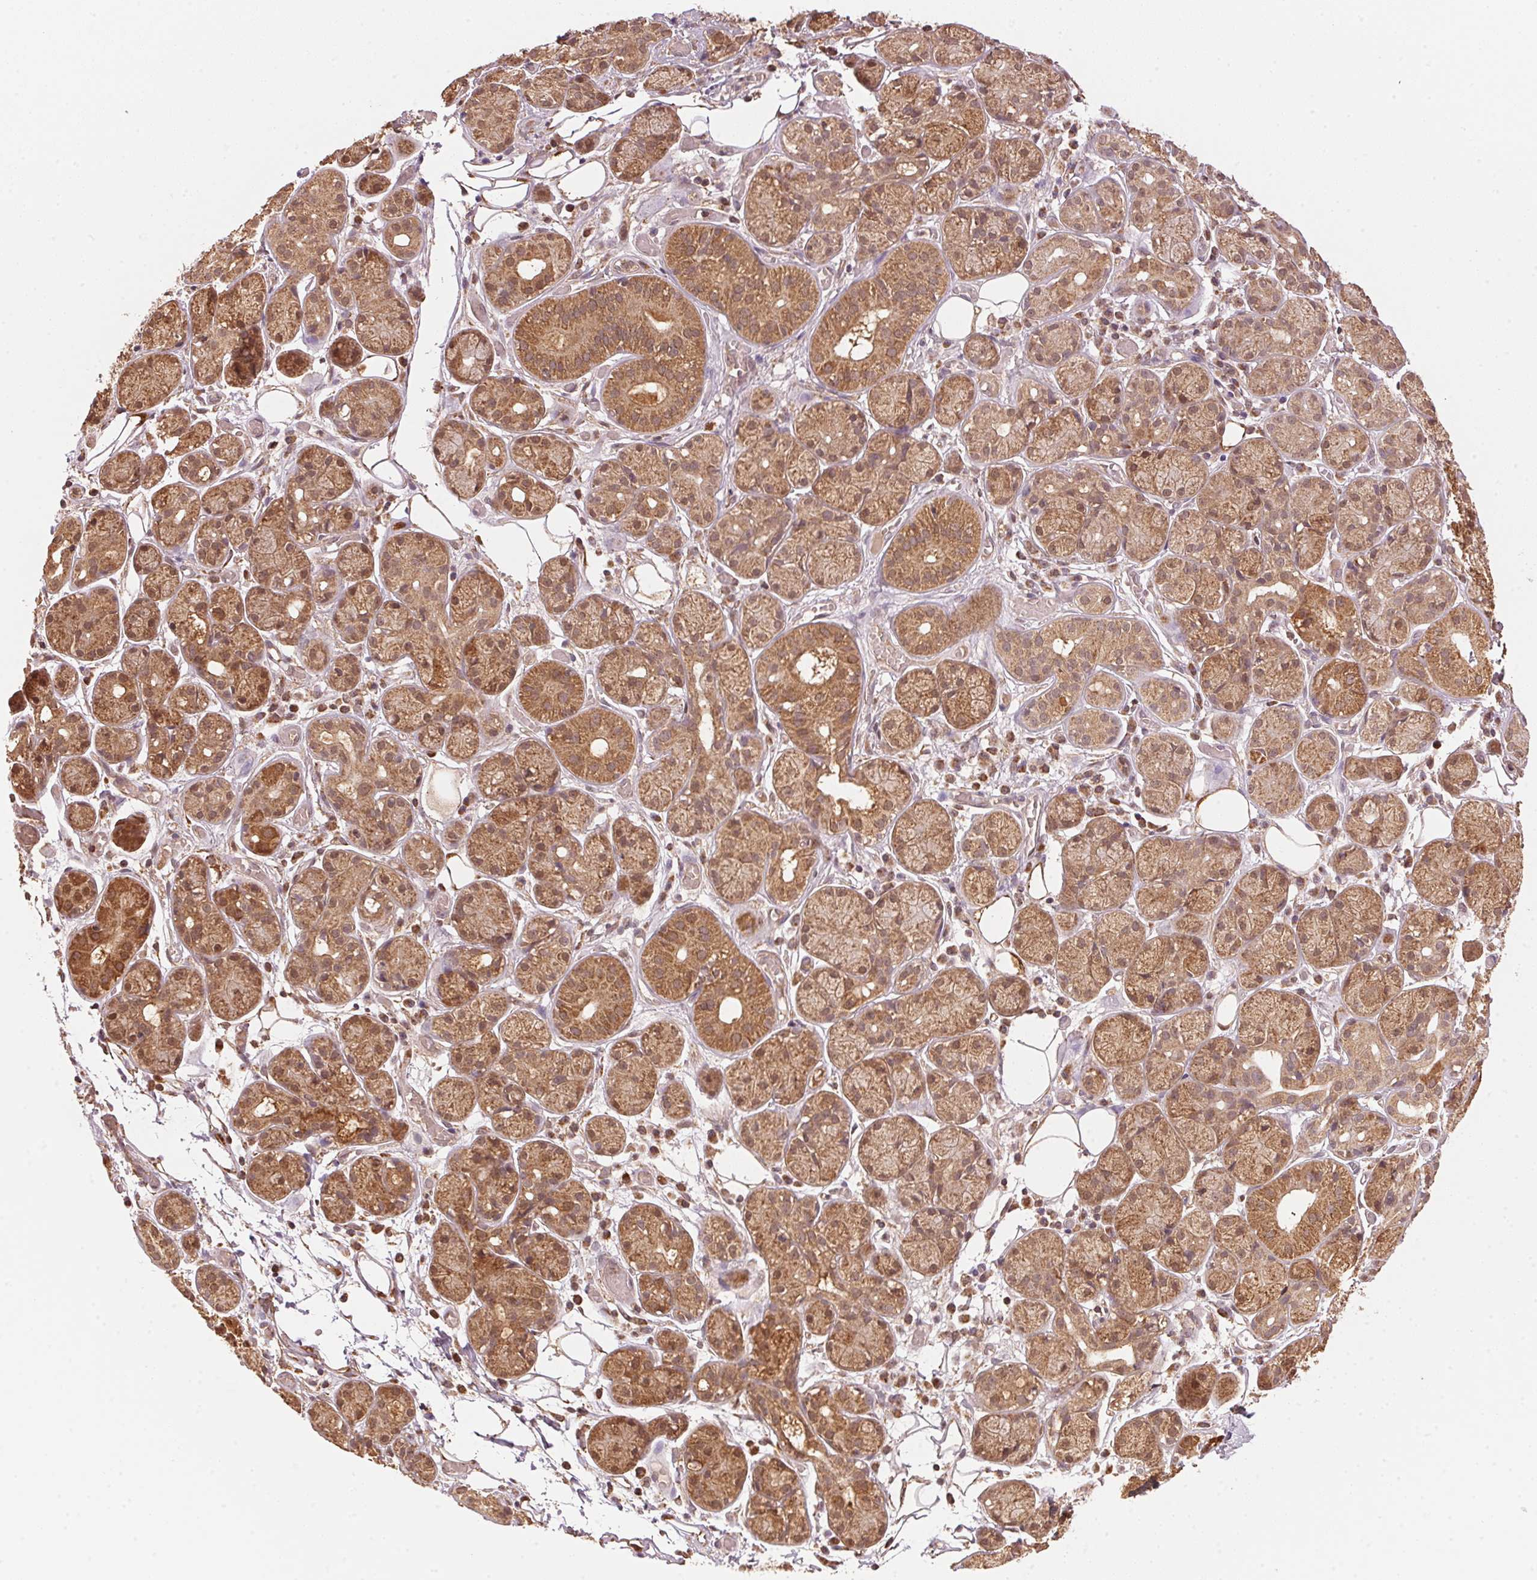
{"staining": {"intensity": "moderate", "quantity": ">75%", "location": "cytoplasmic/membranous"}, "tissue": "salivary gland", "cell_type": "Glandular cells", "image_type": "normal", "snomed": [{"axis": "morphology", "description": "Normal tissue, NOS"}, {"axis": "topography", "description": "Salivary gland"}, {"axis": "topography", "description": "Peripheral nerve tissue"}], "caption": "Immunohistochemical staining of unremarkable human salivary gland reveals >75% levels of moderate cytoplasmic/membranous protein expression in approximately >75% of glandular cells. (IHC, brightfield microscopy, high magnification).", "gene": "ARHGAP6", "patient": {"sex": "male", "age": 71}}